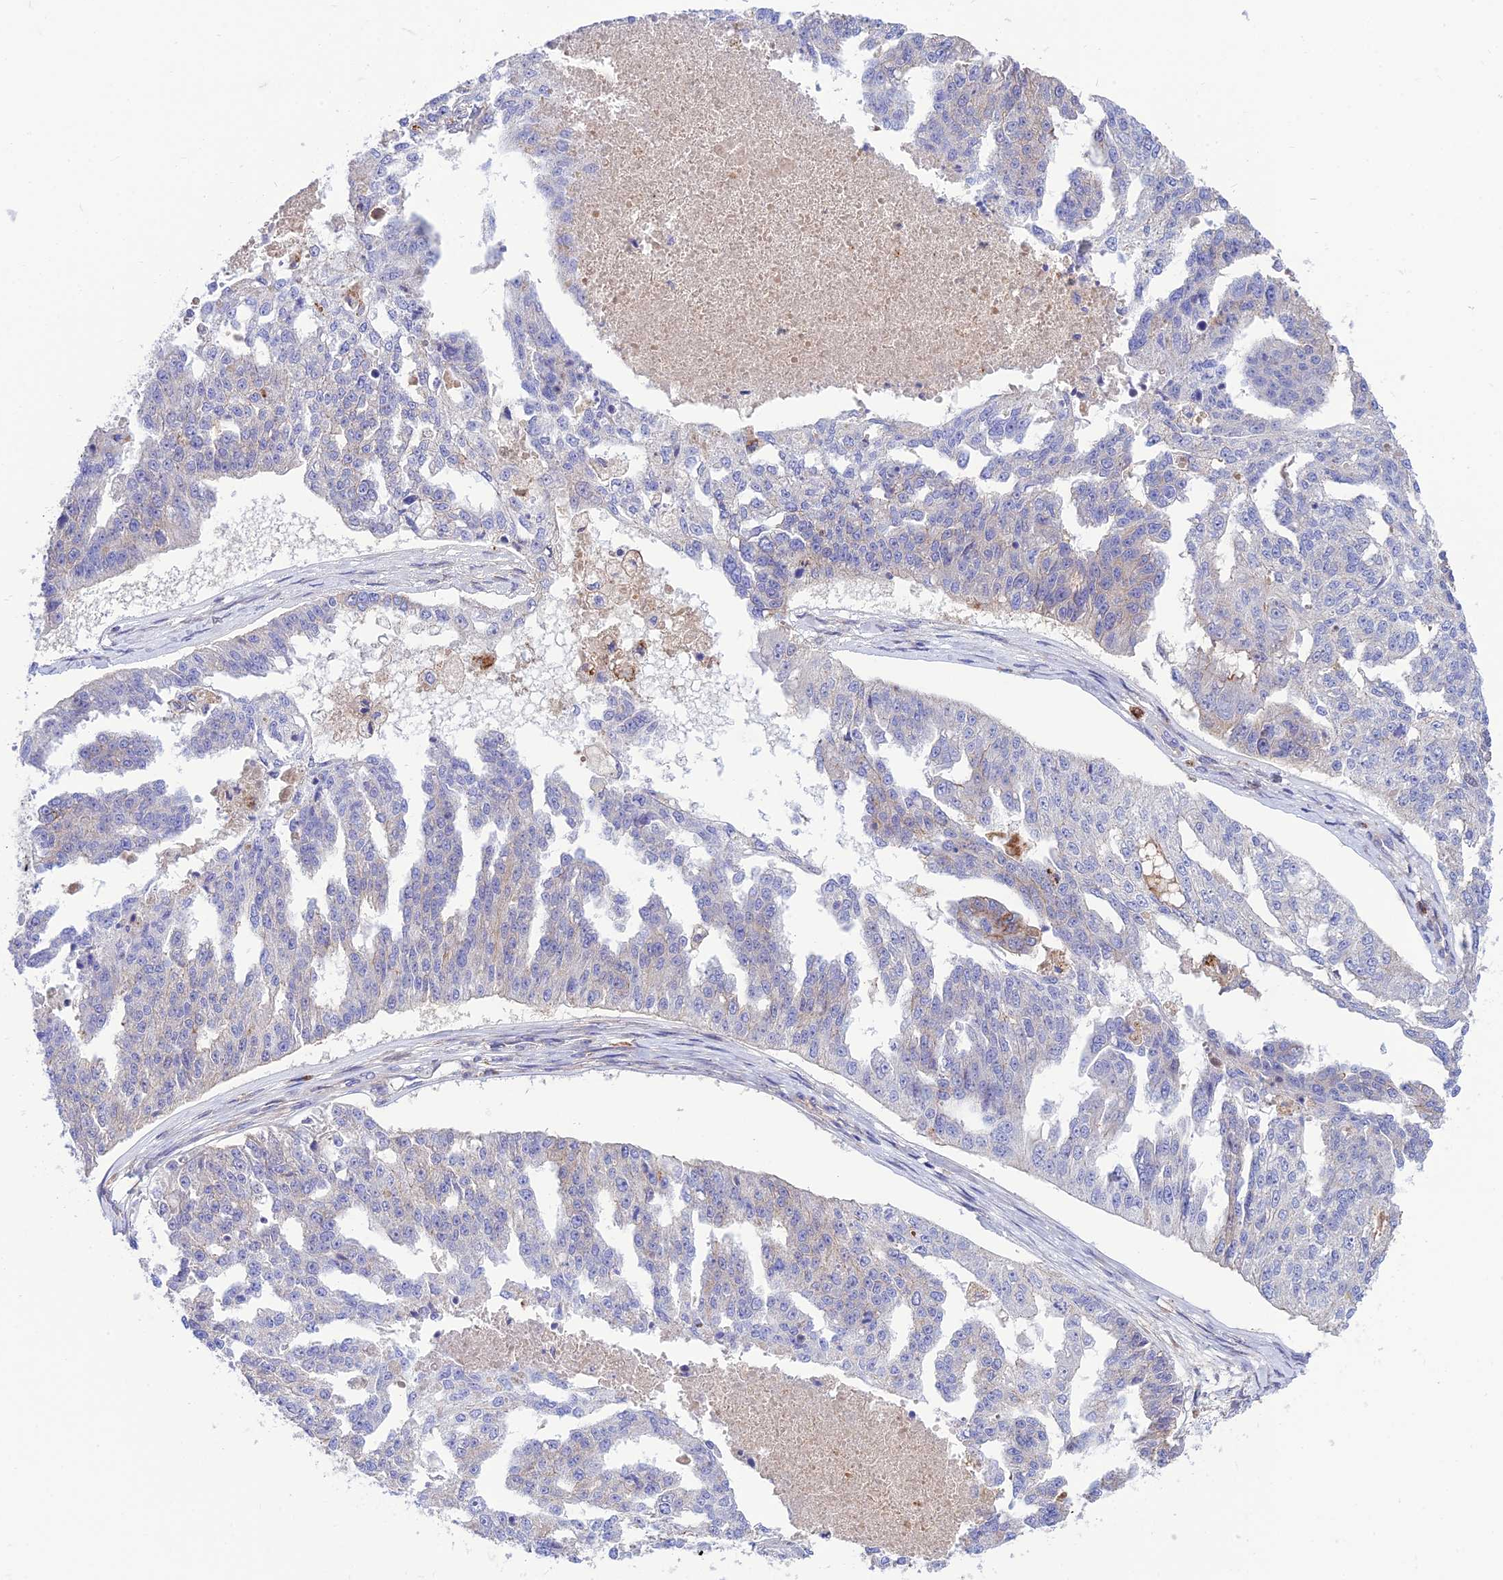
{"staining": {"intensity": "weak", "quantity": "<25%", "location": "cytoplasmic/membranous"}, "tissue": "ovarian cancer", "cell_type": "Tumor cells", "image_type": "cancer", "snomed": [{"axis": "morphology", "description": "Cystadenocarcinoma, serous, NOS"}, {"axis": "topography", "description": "Ovary"}], "caption": "Immunohistochemistry of ovarian cancer shows no staining in tumor cells. (Brightfield microscopy of DAB (3,3'-diaminobenzidine) immunohistochemistry (IHC) at high magnification).", "gene": "CCDC157", "patient": {"sex": "female", "age": 58}}